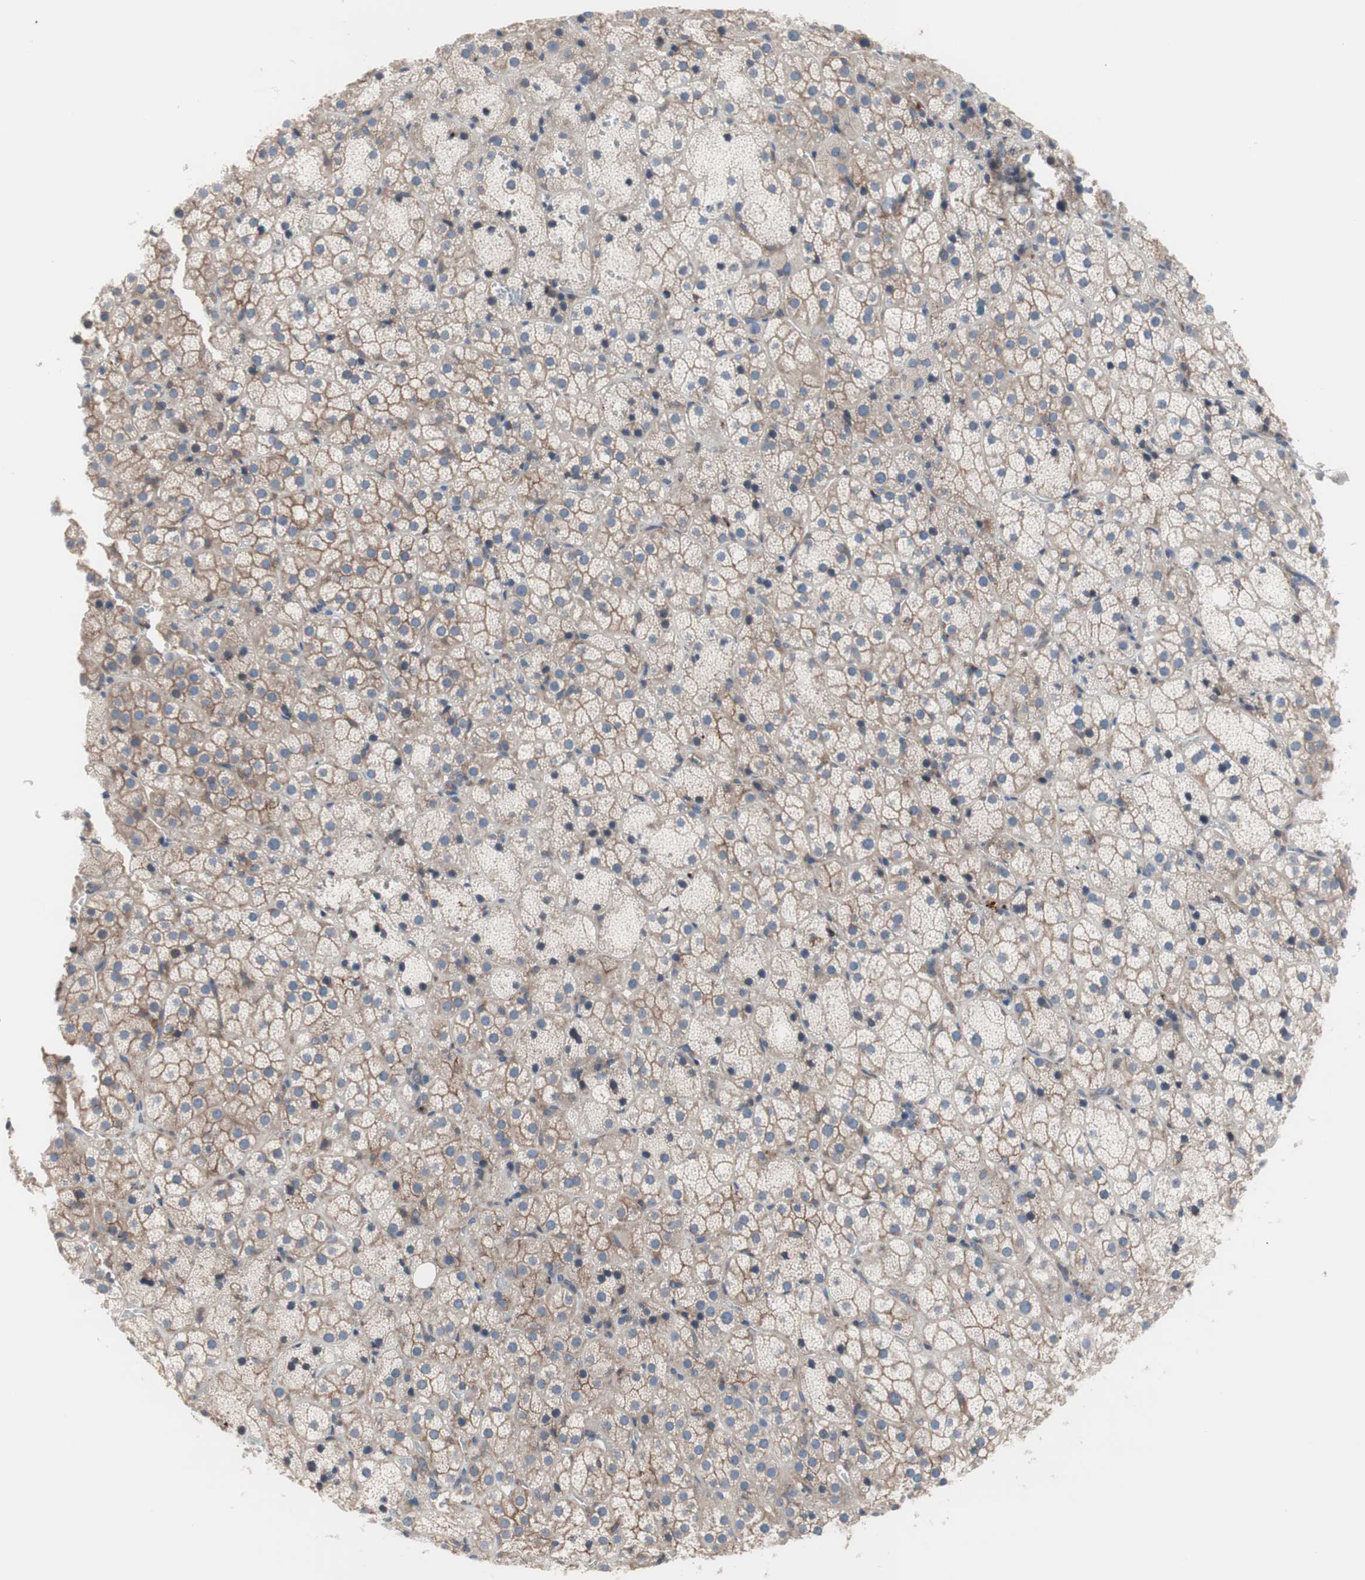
{"staining": {"intensity": "moderate", "quantity": ">75%", "location": "cytoplasmic/membranous"}, "tissue": "adrenal gland", "cell_type": "Glandular cells", "image_type": "normal", "snomed": [{"axis": "morphology", "description": "Normal tissue, NOS"}, {"axis": "topography", "description": "Adrenal gland"}], "caption": "The immunohistochemical stain labels moderate cytoplasmic/membranous positivity in glandular cells of unremarkable adrenal gland. (Stains: DAB in brown, nuclei in blue, Microscopy: brightfield microscopy at high magnification).", "gene": "KANSL1", "patient": {"sex": "female", "age": 57}}